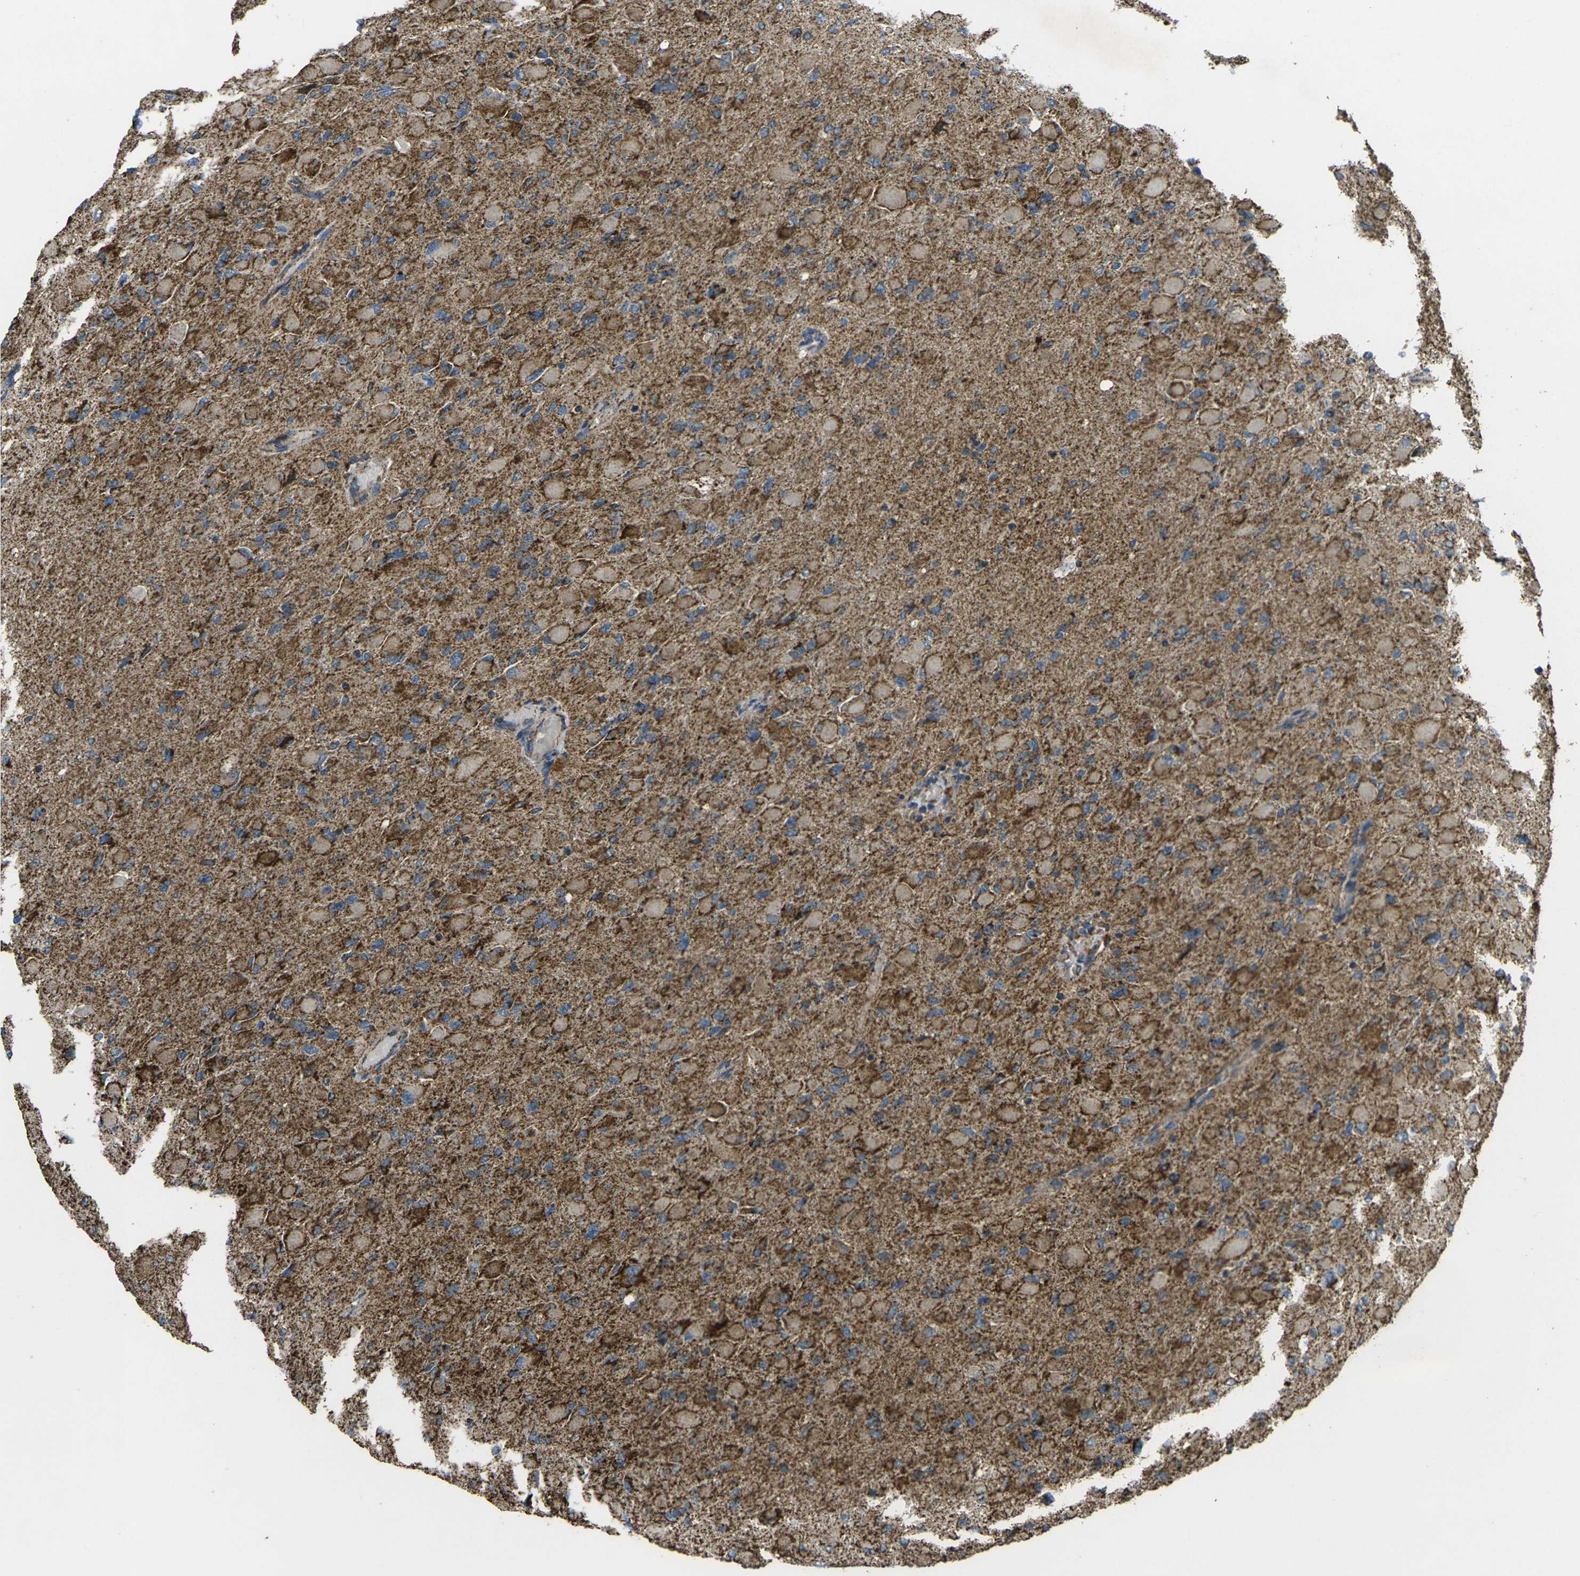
{"staining": {"intensity": "moderate", "quantity": "25%-75%", "location": "cytoplasmic/membranous"}, "tissue": "glioma", "cell_type": "Tumor cells", "image_type": "cancer", "snomed": [{"axis": "morphology", "description": "Glioma, malignant, High grade"}, {"axis": "topography", "description": "Cerebral cortex"}], "caption": "A high-resolution photomicrograph shows immunohistochemistry staining of high-grade glioma (malignant), which displays moderate cytoplasmic/membranous staining in about 25%-75% of tumor cells.", "gene": "KLHL5", "patient": {"sex": "female", "age": 36}}